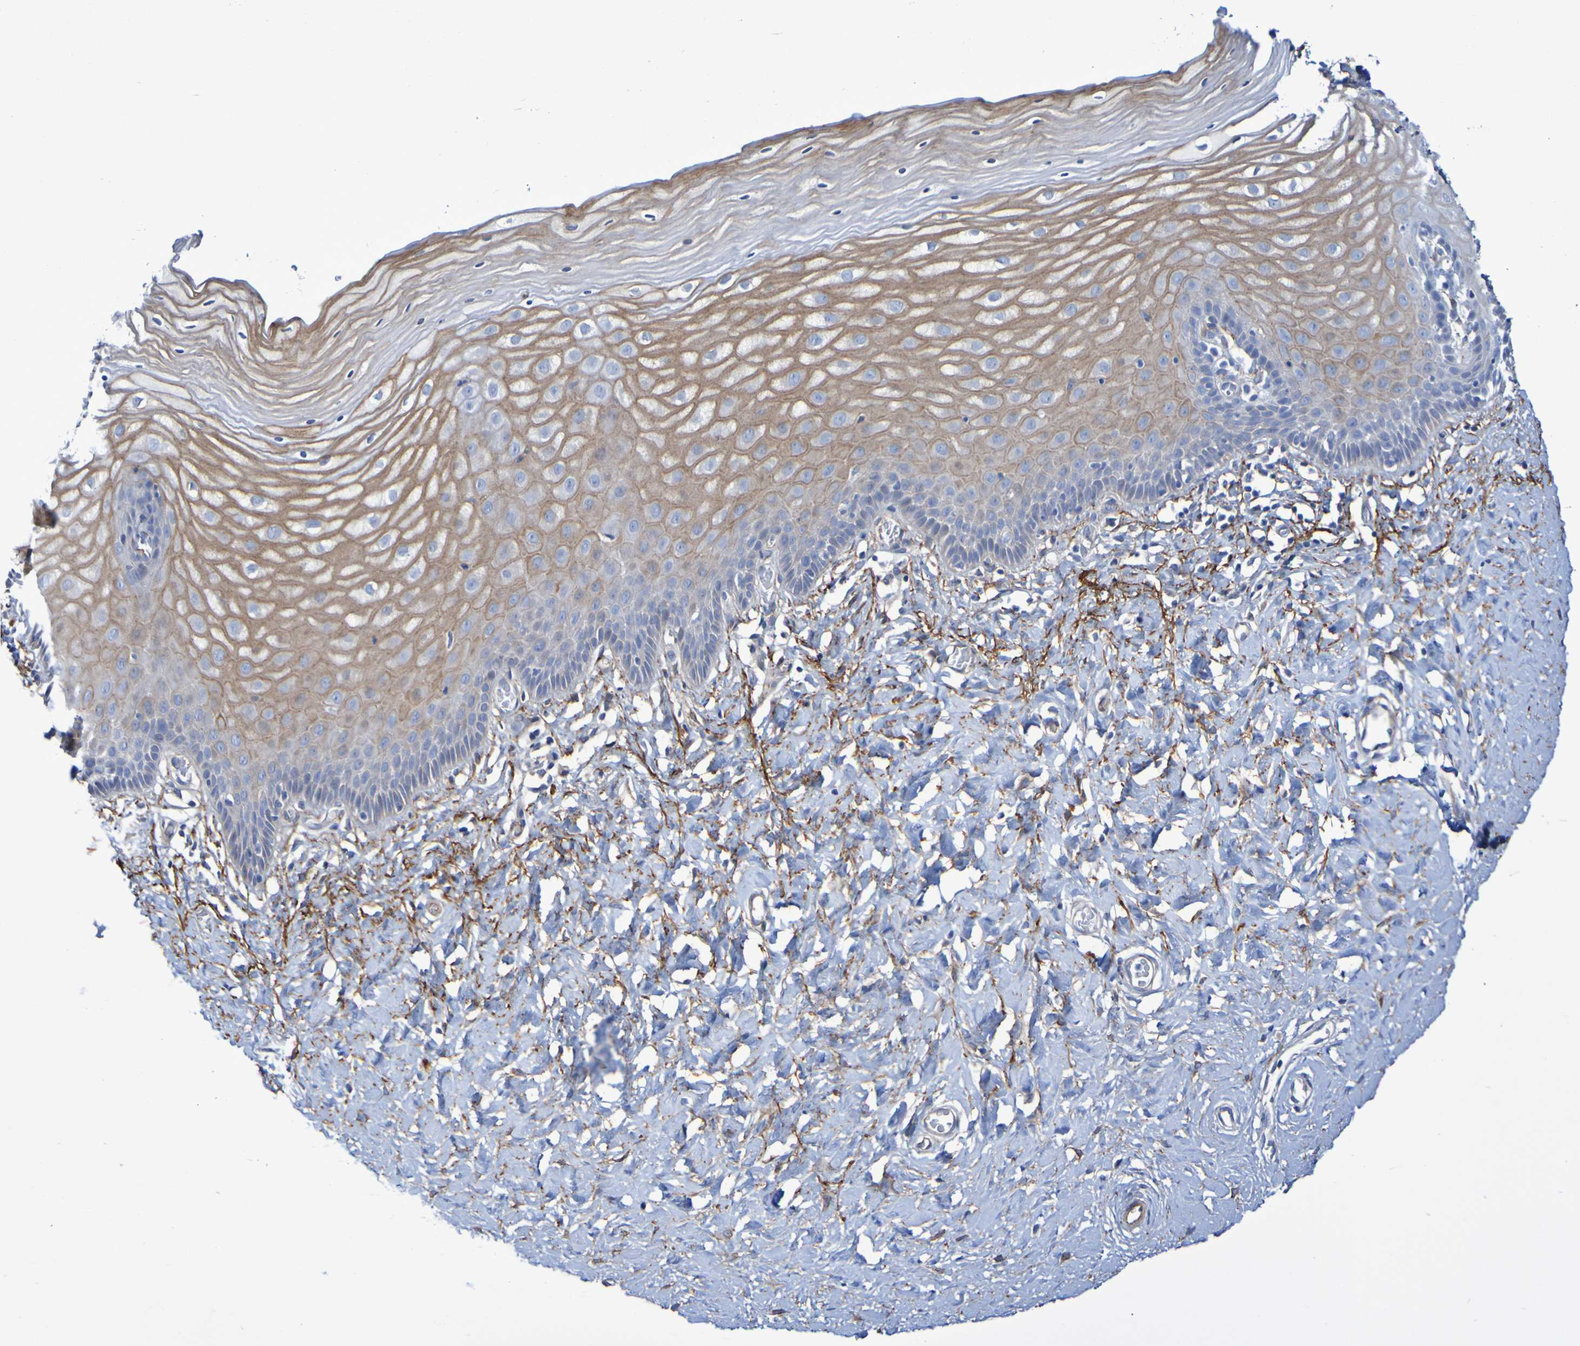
{"staining": {"intensity": "weak", "quantity": "25%-75%", "location": "cytoplasmic/membranous"}, "tissue": "cervix", "cell_type": "Glandular cells", "image_type": "normal", "snomed": [{"axis": "morphology", "description": "Normal tissue, NOS"}, {"axis": "topography", "description": "Cervix"}], "caption": "A brown stain shows weak cytoplasmic/membranous staining of a protein in glandular cells of unremarkable cervix. (Brightfield microscopy of DAB IHC at high magnification).", "gene": "LPP", "patient": {"sex": "female", "age": 55}}